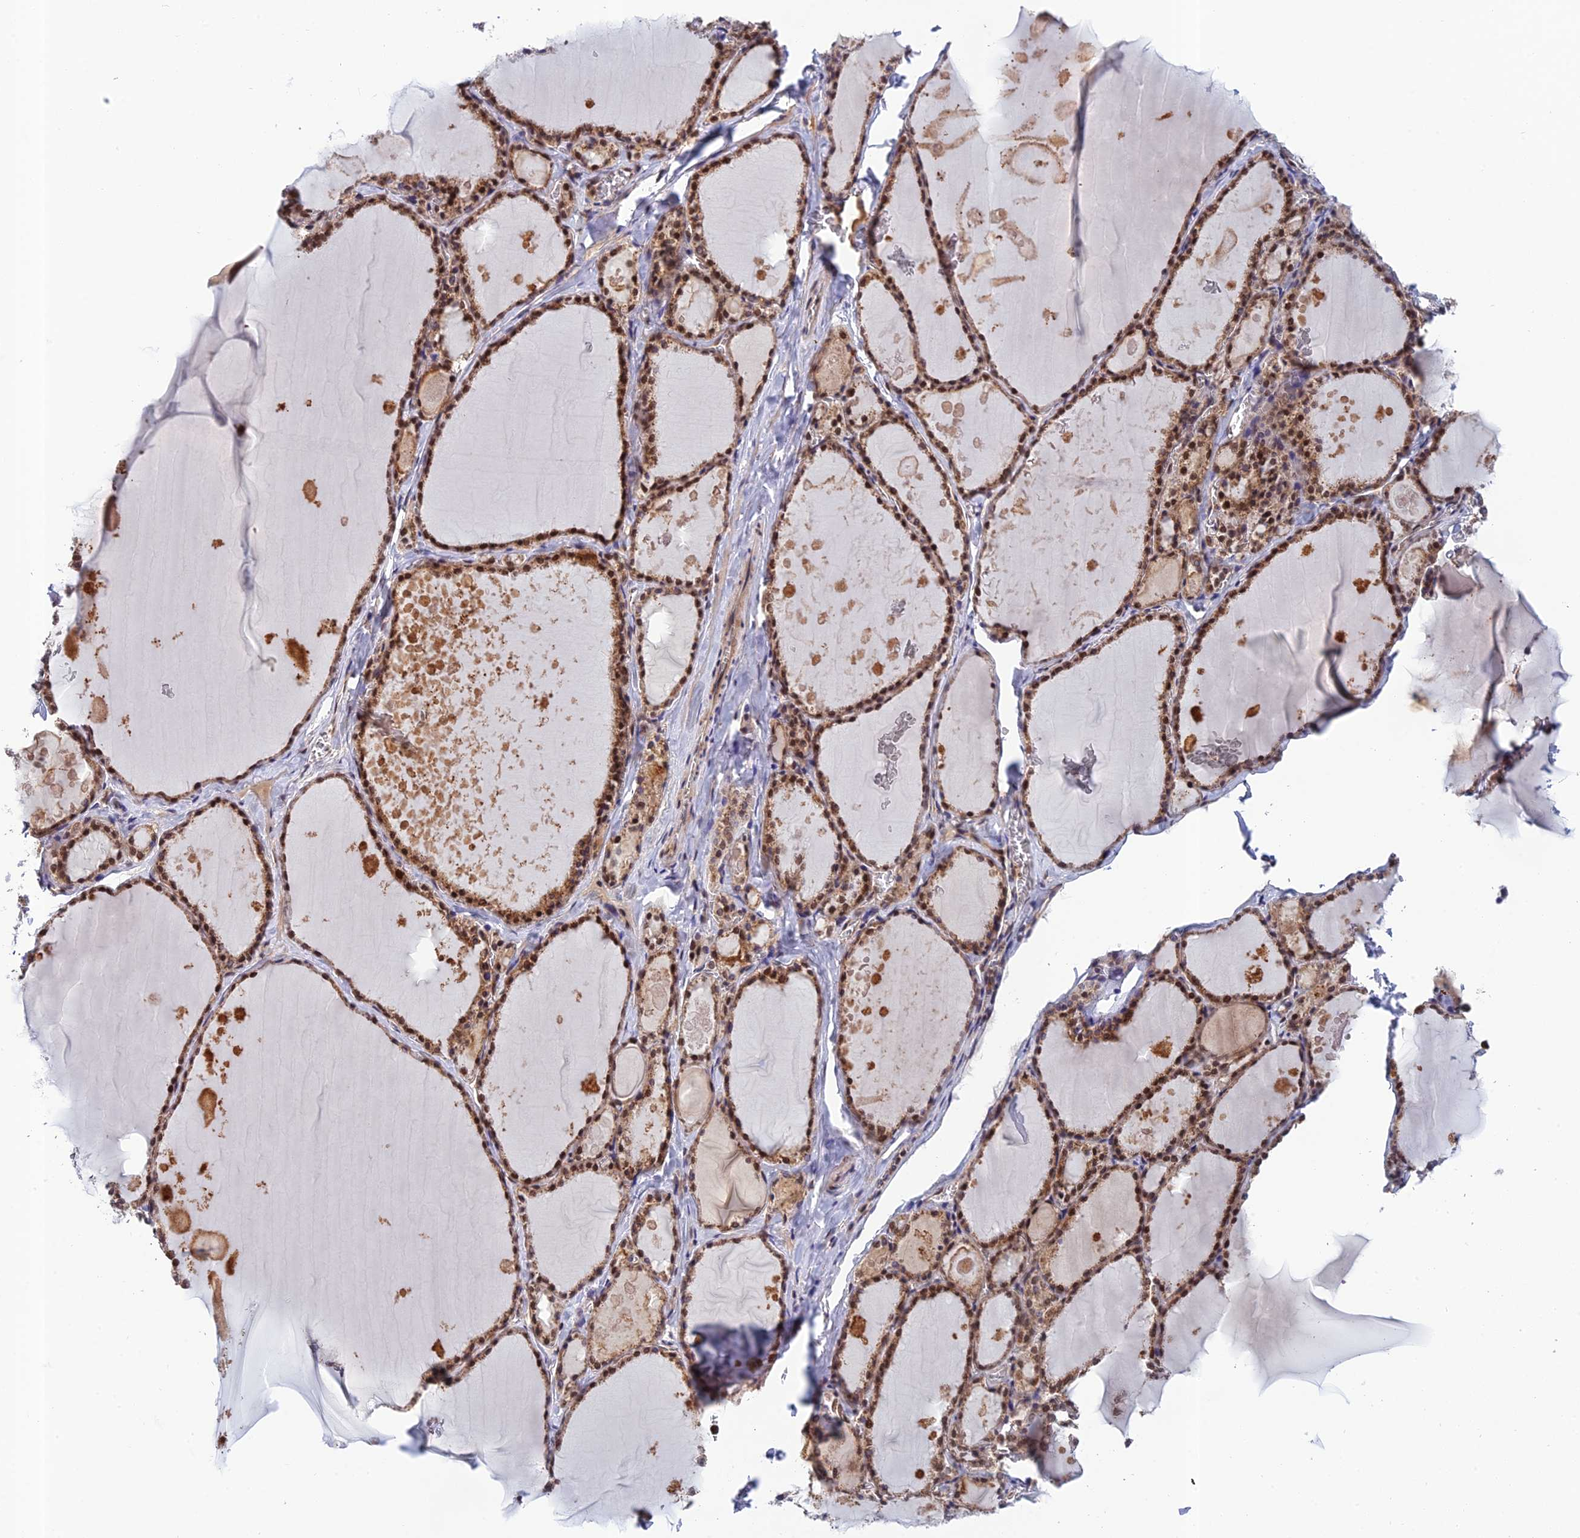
{"staining": {"intensity": "moderate", "quantity": ">75%", "location": "cytoplasmic/membranous,nuclear"}, "tissue": "thyroid gland", "cell_type": "Glandular cells", "image_type": "normal", "snomed": [{"axis": "morphology", "description": "Normal tissue, NOS"}, {"axis": "topography", "description": "Thyroid gland"}], "caption": "IHC photomicrograph of normal thyroid gland: thyroid gland stained using immunohistochemistry exhibits medium levels of moderate protein expression localized specifically in the cytoplasmic/membranous,nuclear of glandular cells, appearing as a cytoplasmic/membranous,nuclear brown color.", "gene": "REXO1", "patient": {"sex": "male", "age": 56}}